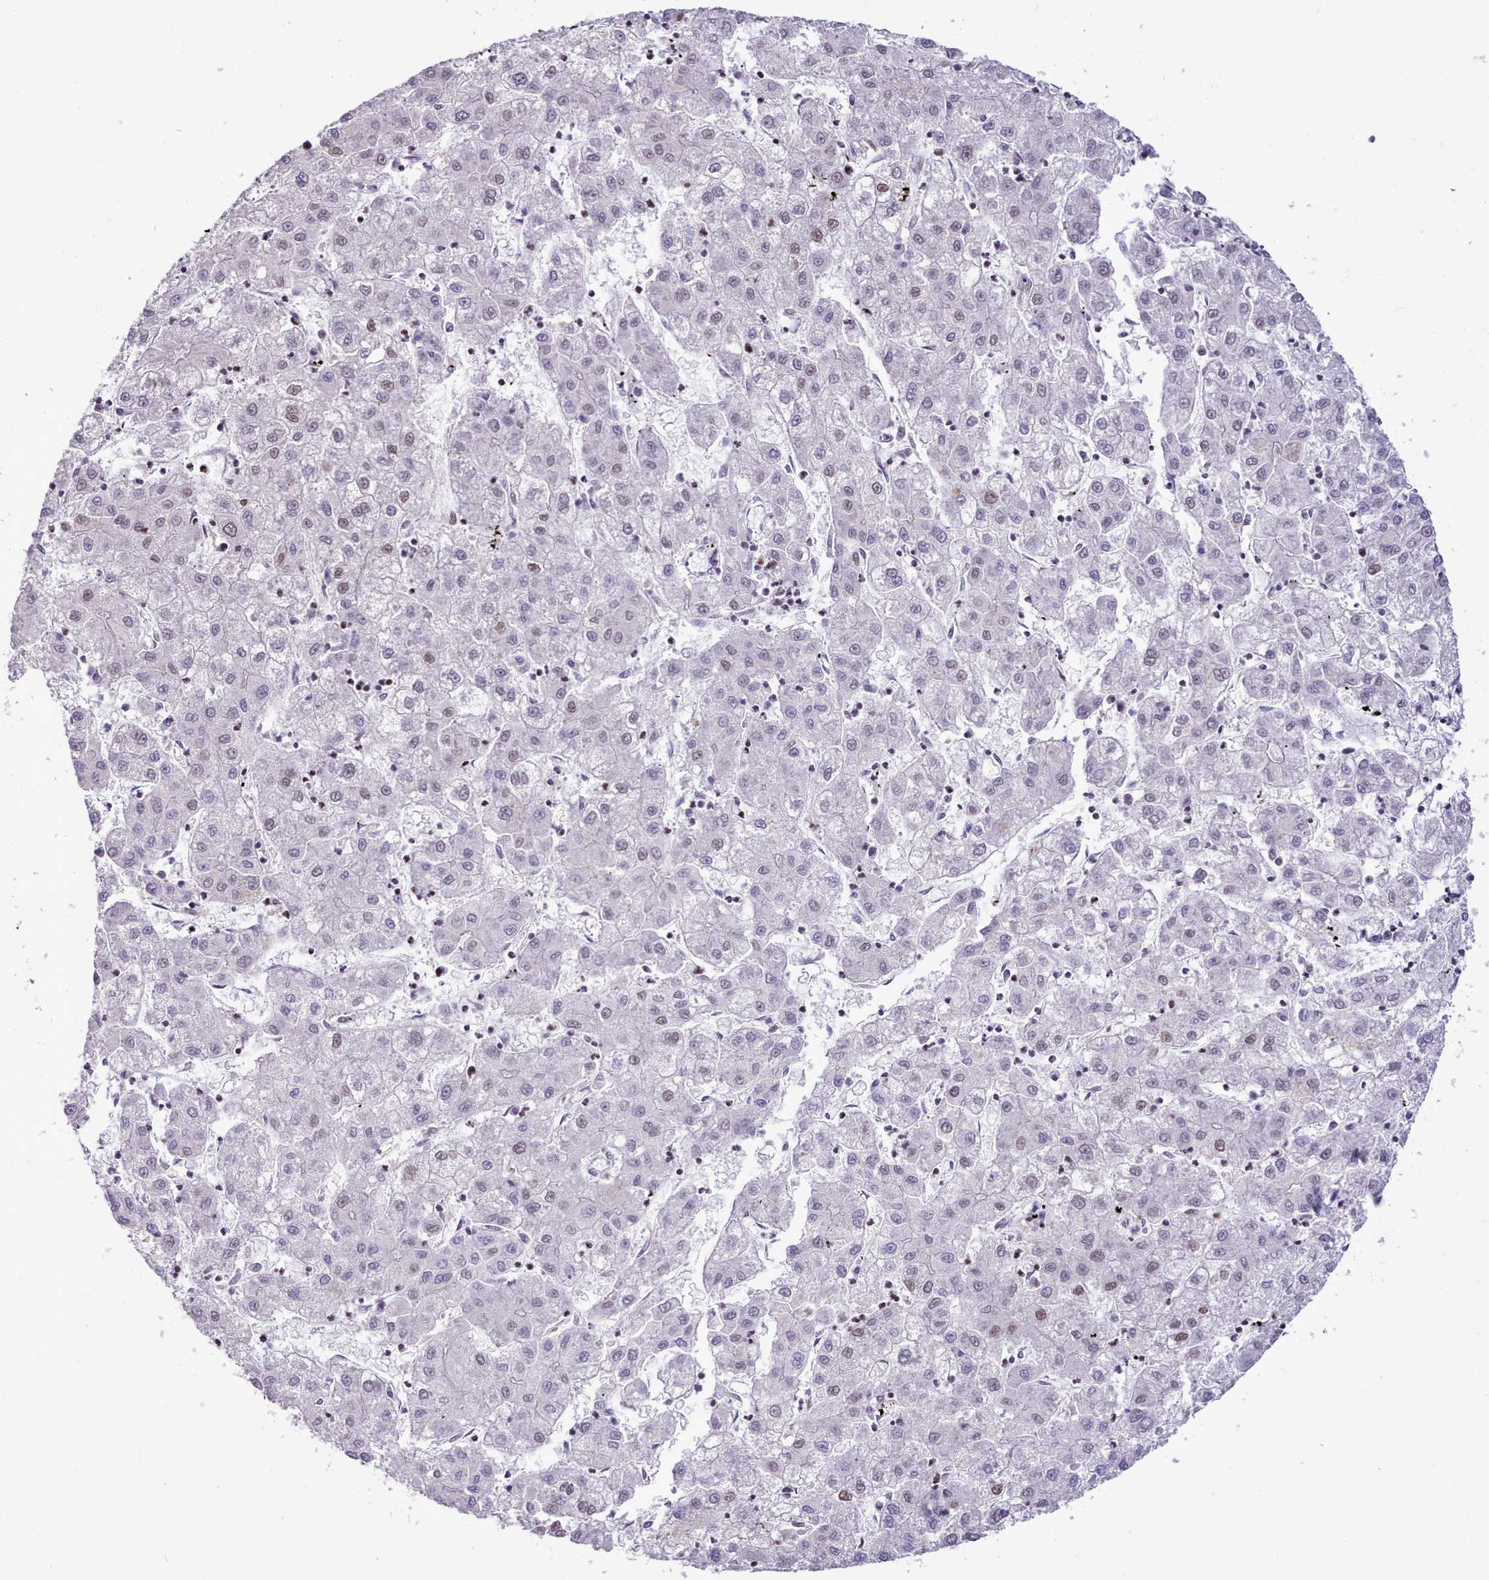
{"staining": {"intensity": "weak", "quantity": "25%-75%", "location": "nuclear"}, "tissue": "liver cancer", "cell_type": "Tumor cells", "image_type": "cancer", "snomed": [{"axis": "morphology", "description": "Carcinoma, Hepatocellular, NOS"}, {"axis": "topography", "description": "Liver"}], "caption": "An image of liver cancer stained for a protein displays weak nuclear brown staining in tumor cells. (DAB (3,3'-diaminobenzidine) IHC, brown staining for protein, blue staining for nuclei).", "gene": "TAF15", "patient": {"sex": "male", "age": 72}}